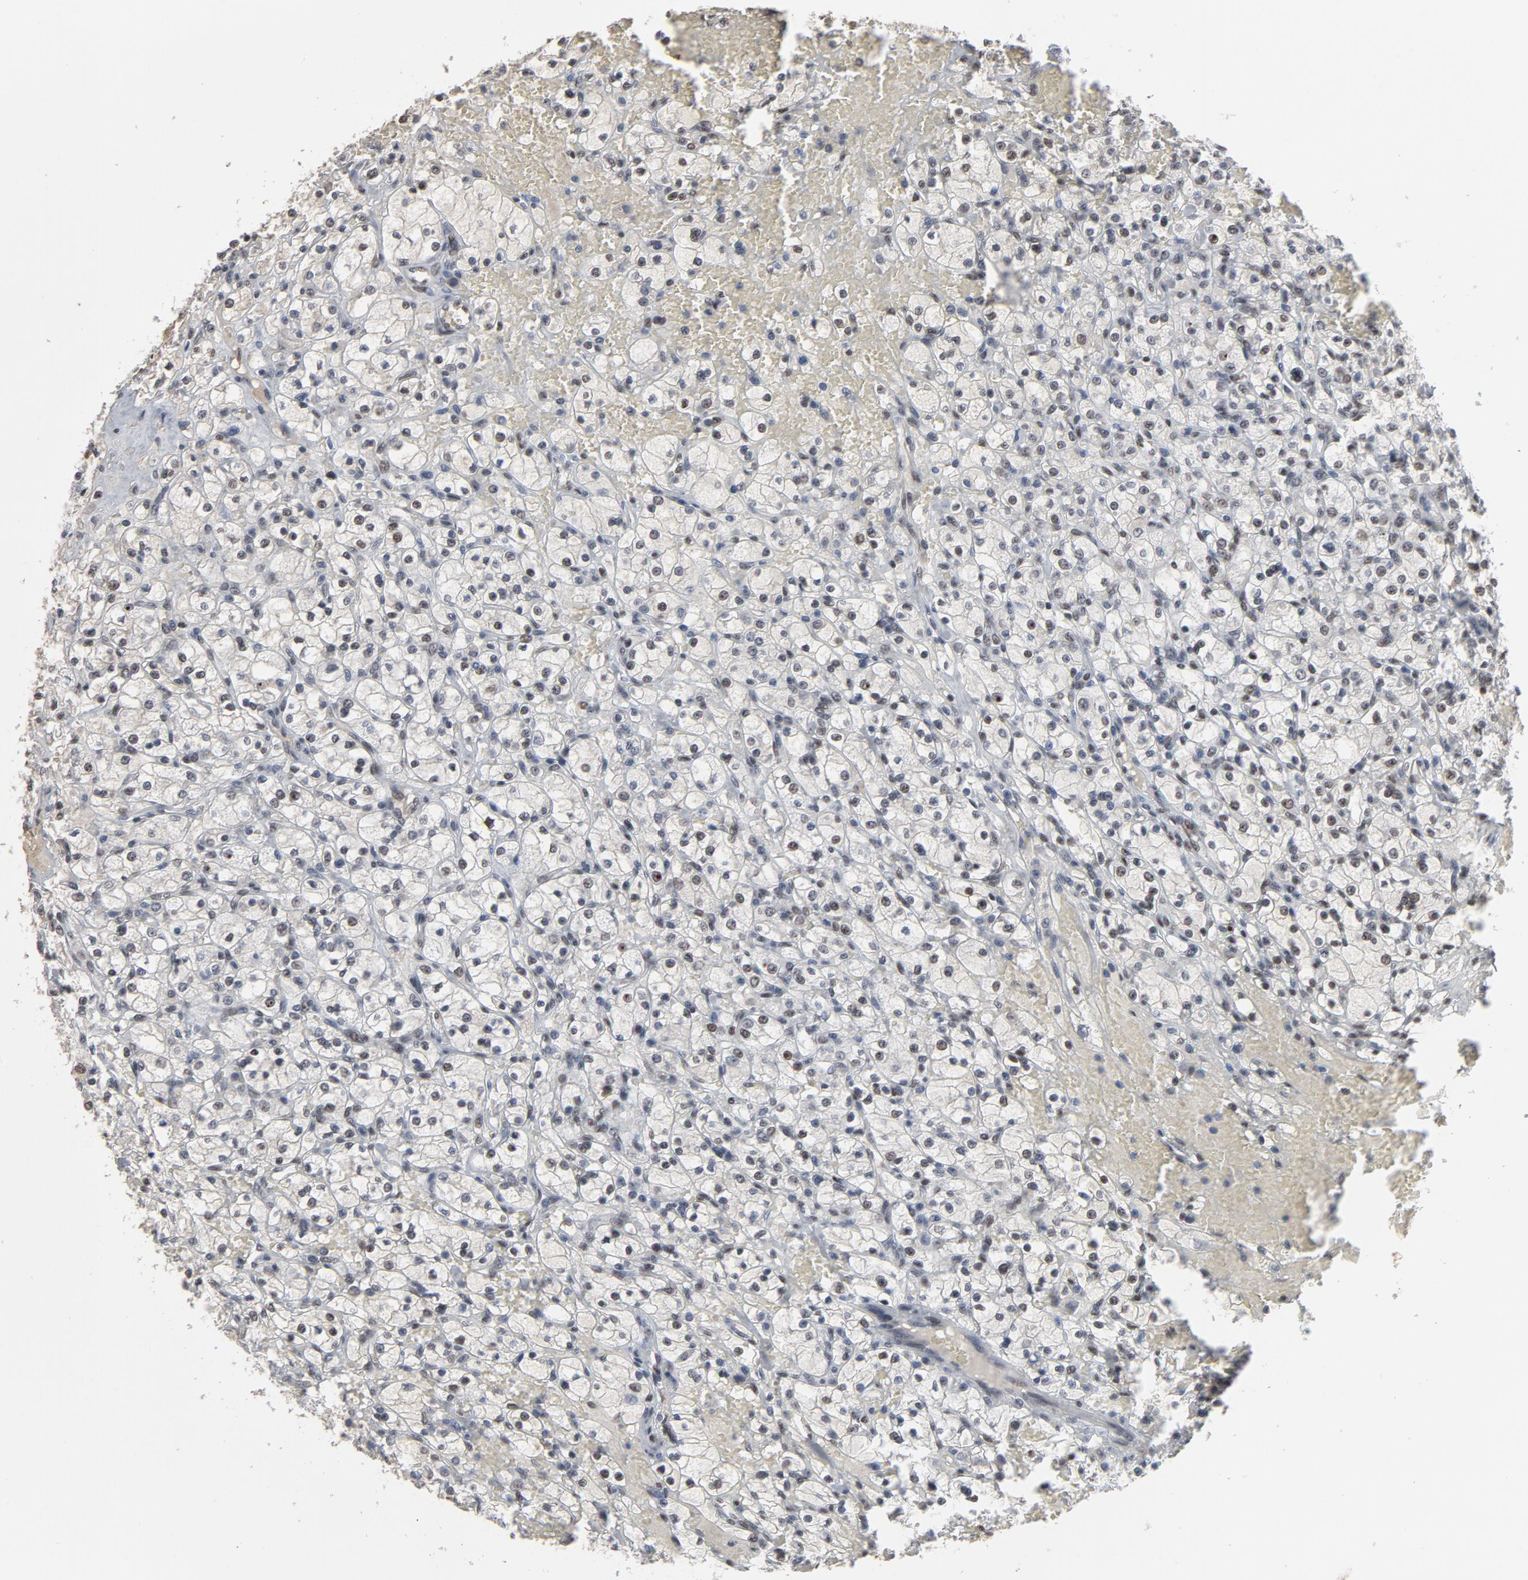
{"staining": {"intensity": "negative", "quantity": "none", "location": "none"}, "tissue": "renal cancer", "cell_type": "Tumor cells", "image_type": "cancer", "snomed": [{"axis": "morphology", "description": "Adenocarcinoma, NOS"}, {"axis": "topography", "description": "Kidney"}], "caption": "The photomicrograph shows no staining of tumor cells in renal adenocarcinoma.", "gene": "ATF7", "patient": {"sex": "female", "age": 83}}